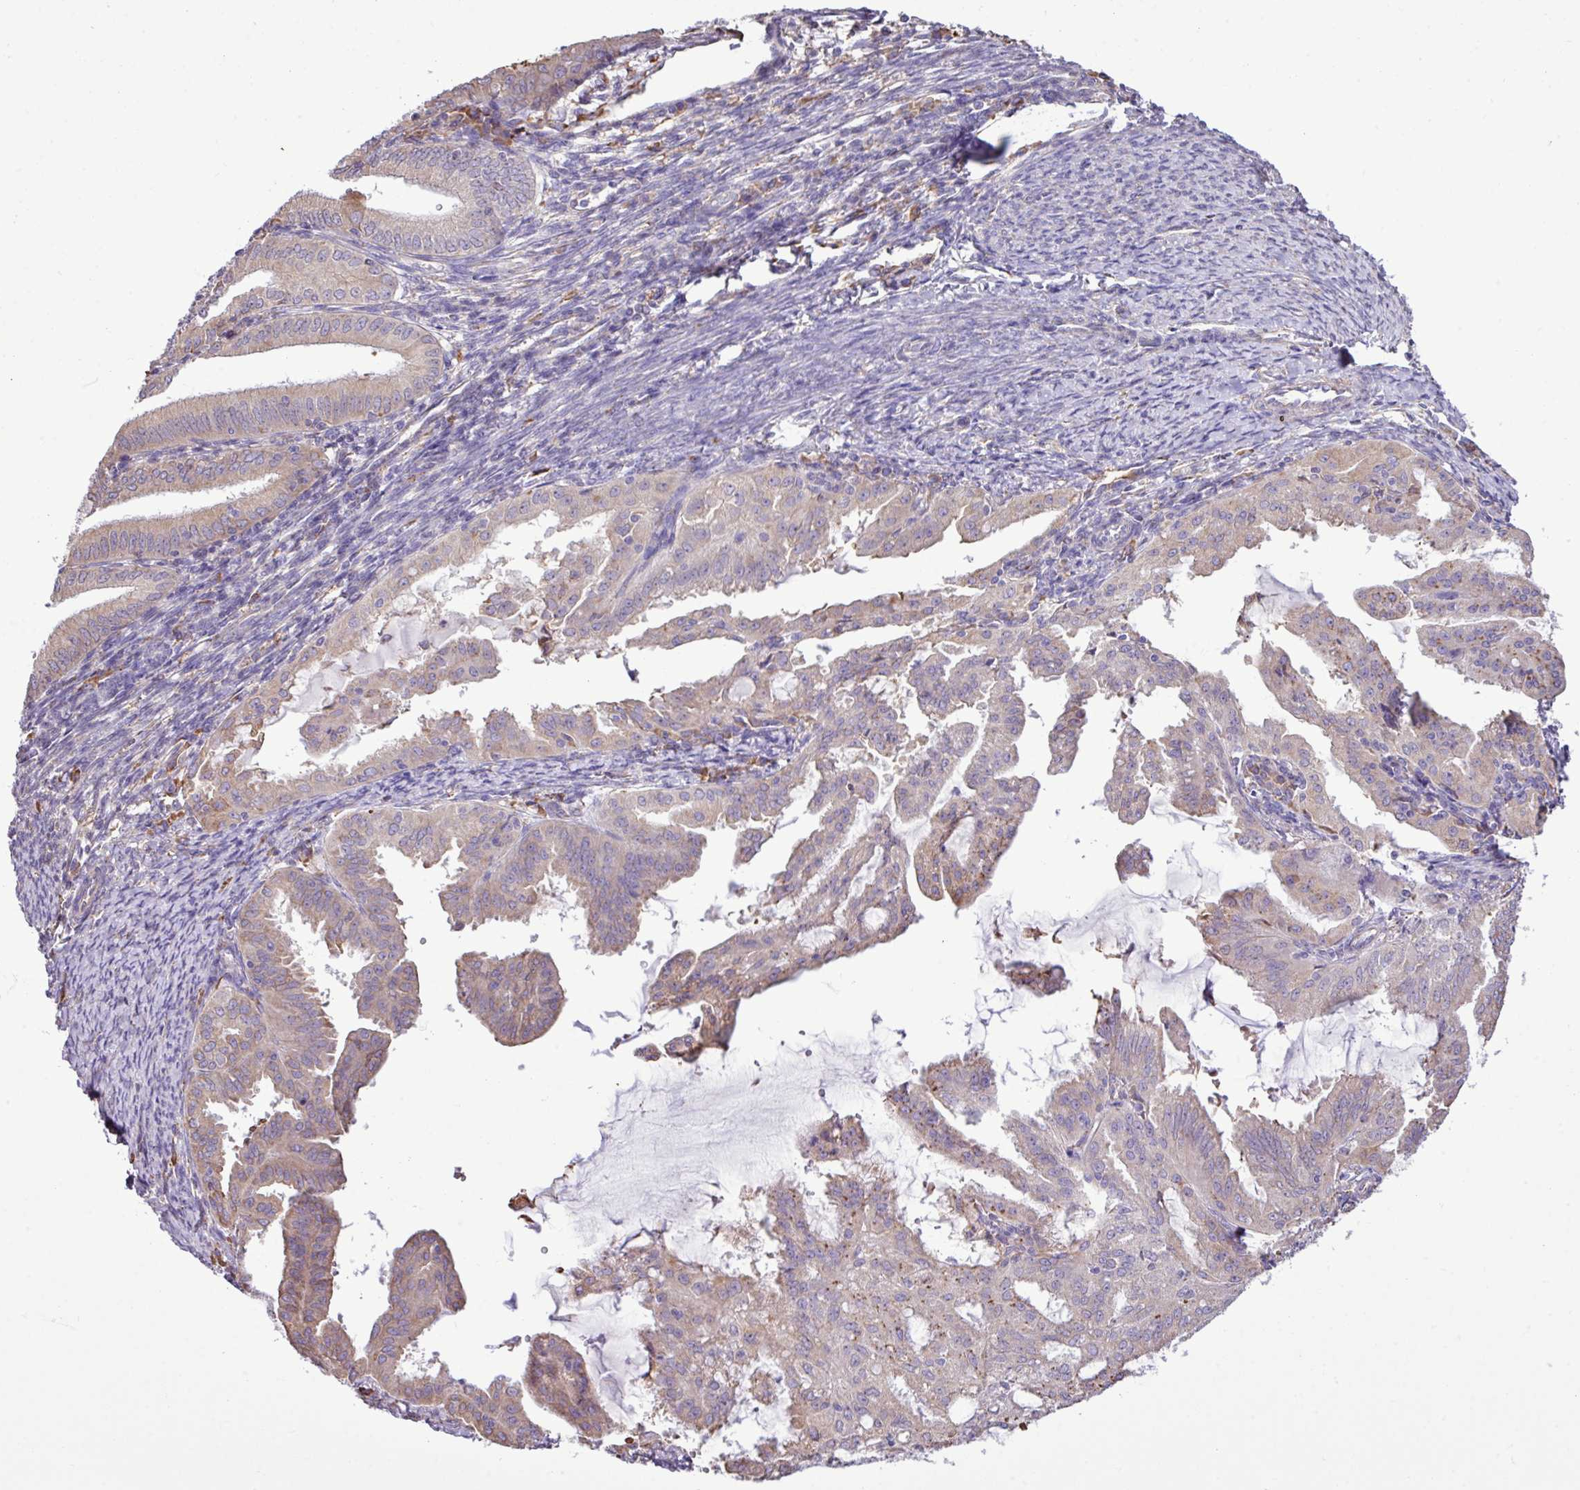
{"staining": {"intensity": "weak", "quantity": "25%-75%", "location": "cytoplasmic/membranous"}, "tissue": "endometrial cancer", "cell_type": "Tumor cells", "image_type": "cancer", "snomed": [{"axis": "morphology", "description": "Adenocarcinoma, NOS"}, {"axis": "topography", "description": "Endometrium"}], "caption": "Immunohistochemical staining of endometrial cancer demonstrates weak cytoplasmic/membranous protein positivity in about 25%-75% of tumor cells.", "gene": "ZSCAN5A", "patient": {"sex": "female", "age": 70}}